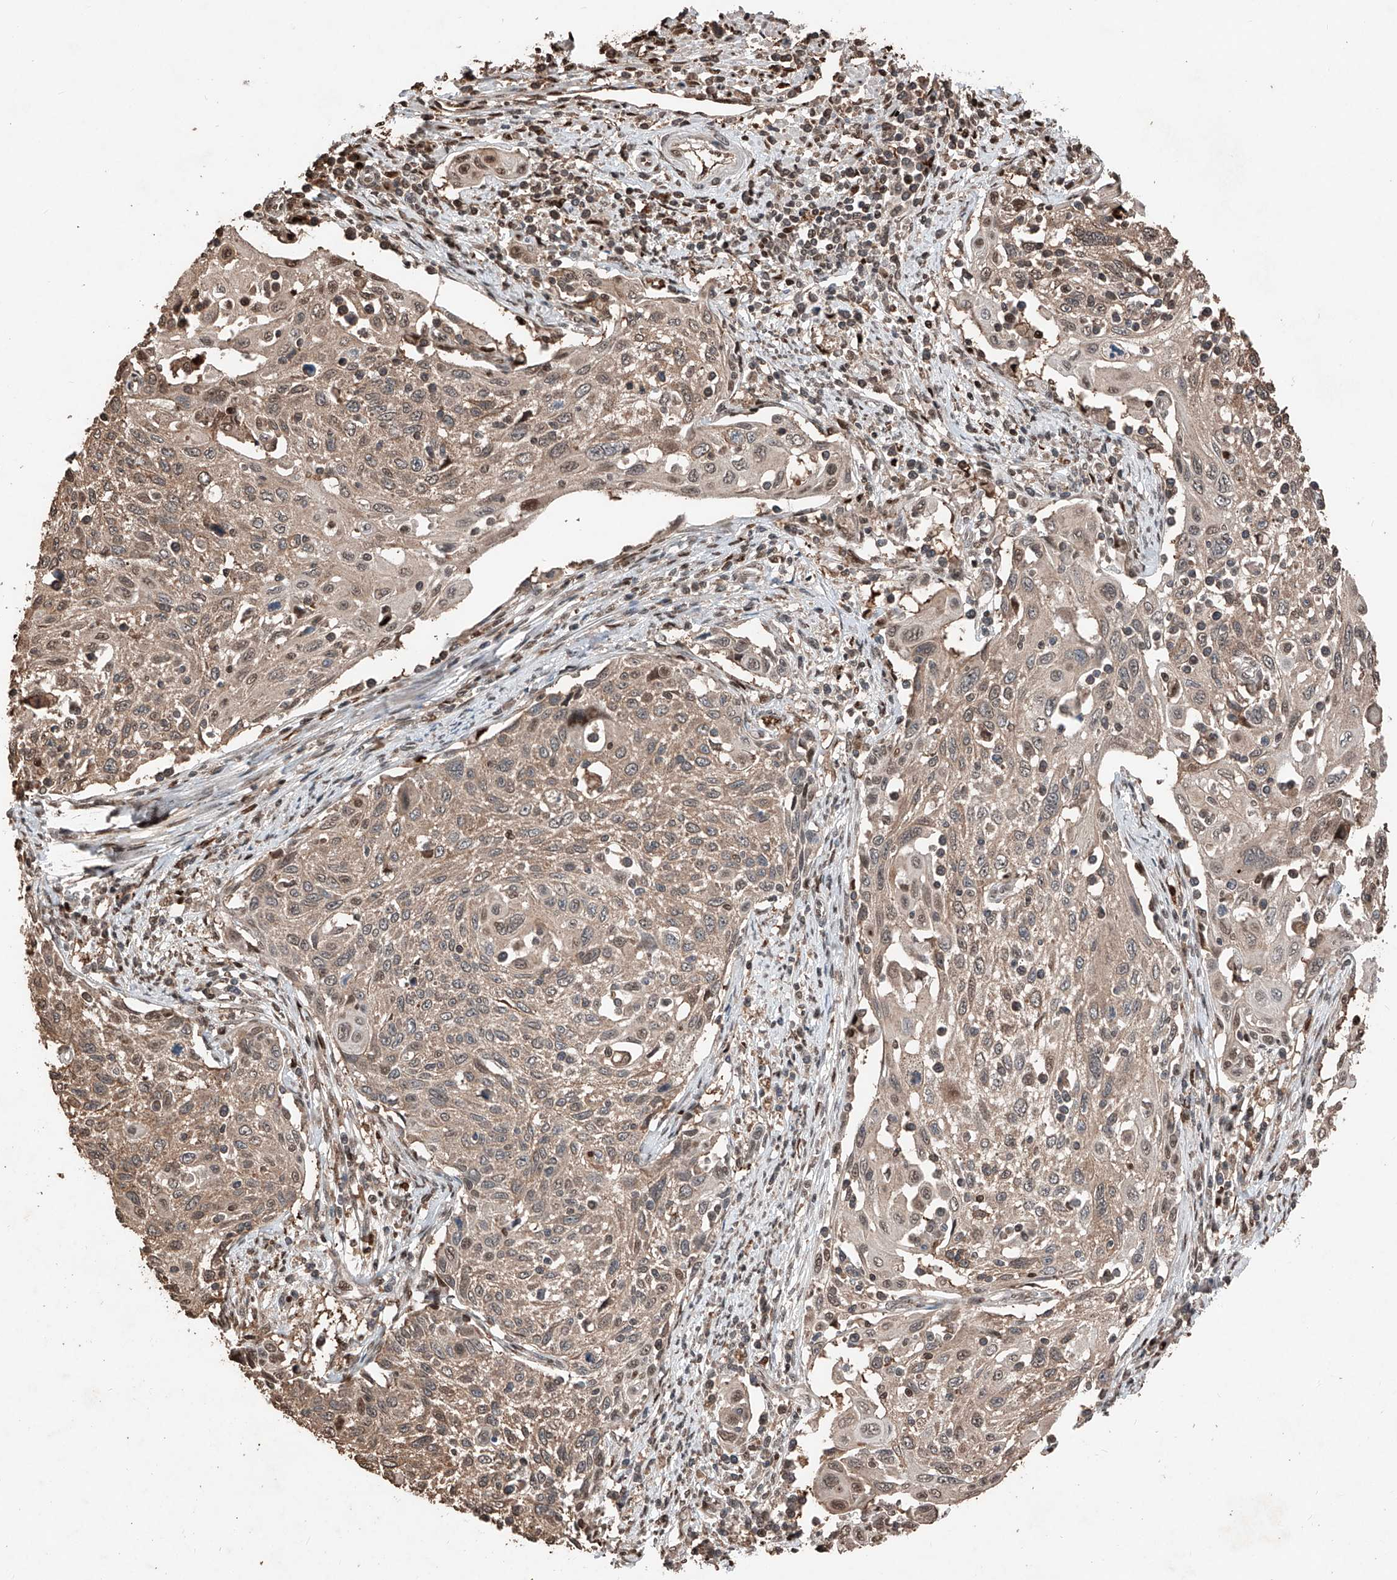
{"staining": {"intensity": "weak", "quantity": ">75%", "location": "cytoplasmic/membranous"}, "tissue": "cervical cancer", "cell_type": "Tumor cells", "image_type": "cancer", "snomed": [{"axis": "morphology", "description": "Squamous cell carcinoma, NOS"}, {"axis": "topography", "description": "Cervix"}], "caption": "Protein expression analysis of human cervical cancer (squamous cell carcinoma) reveals weak cytoplasmic/membranous expression in approximately >75% of tumor cells.", "gene": "RMND1", "patient": {"sex": "female", "age": 70}}